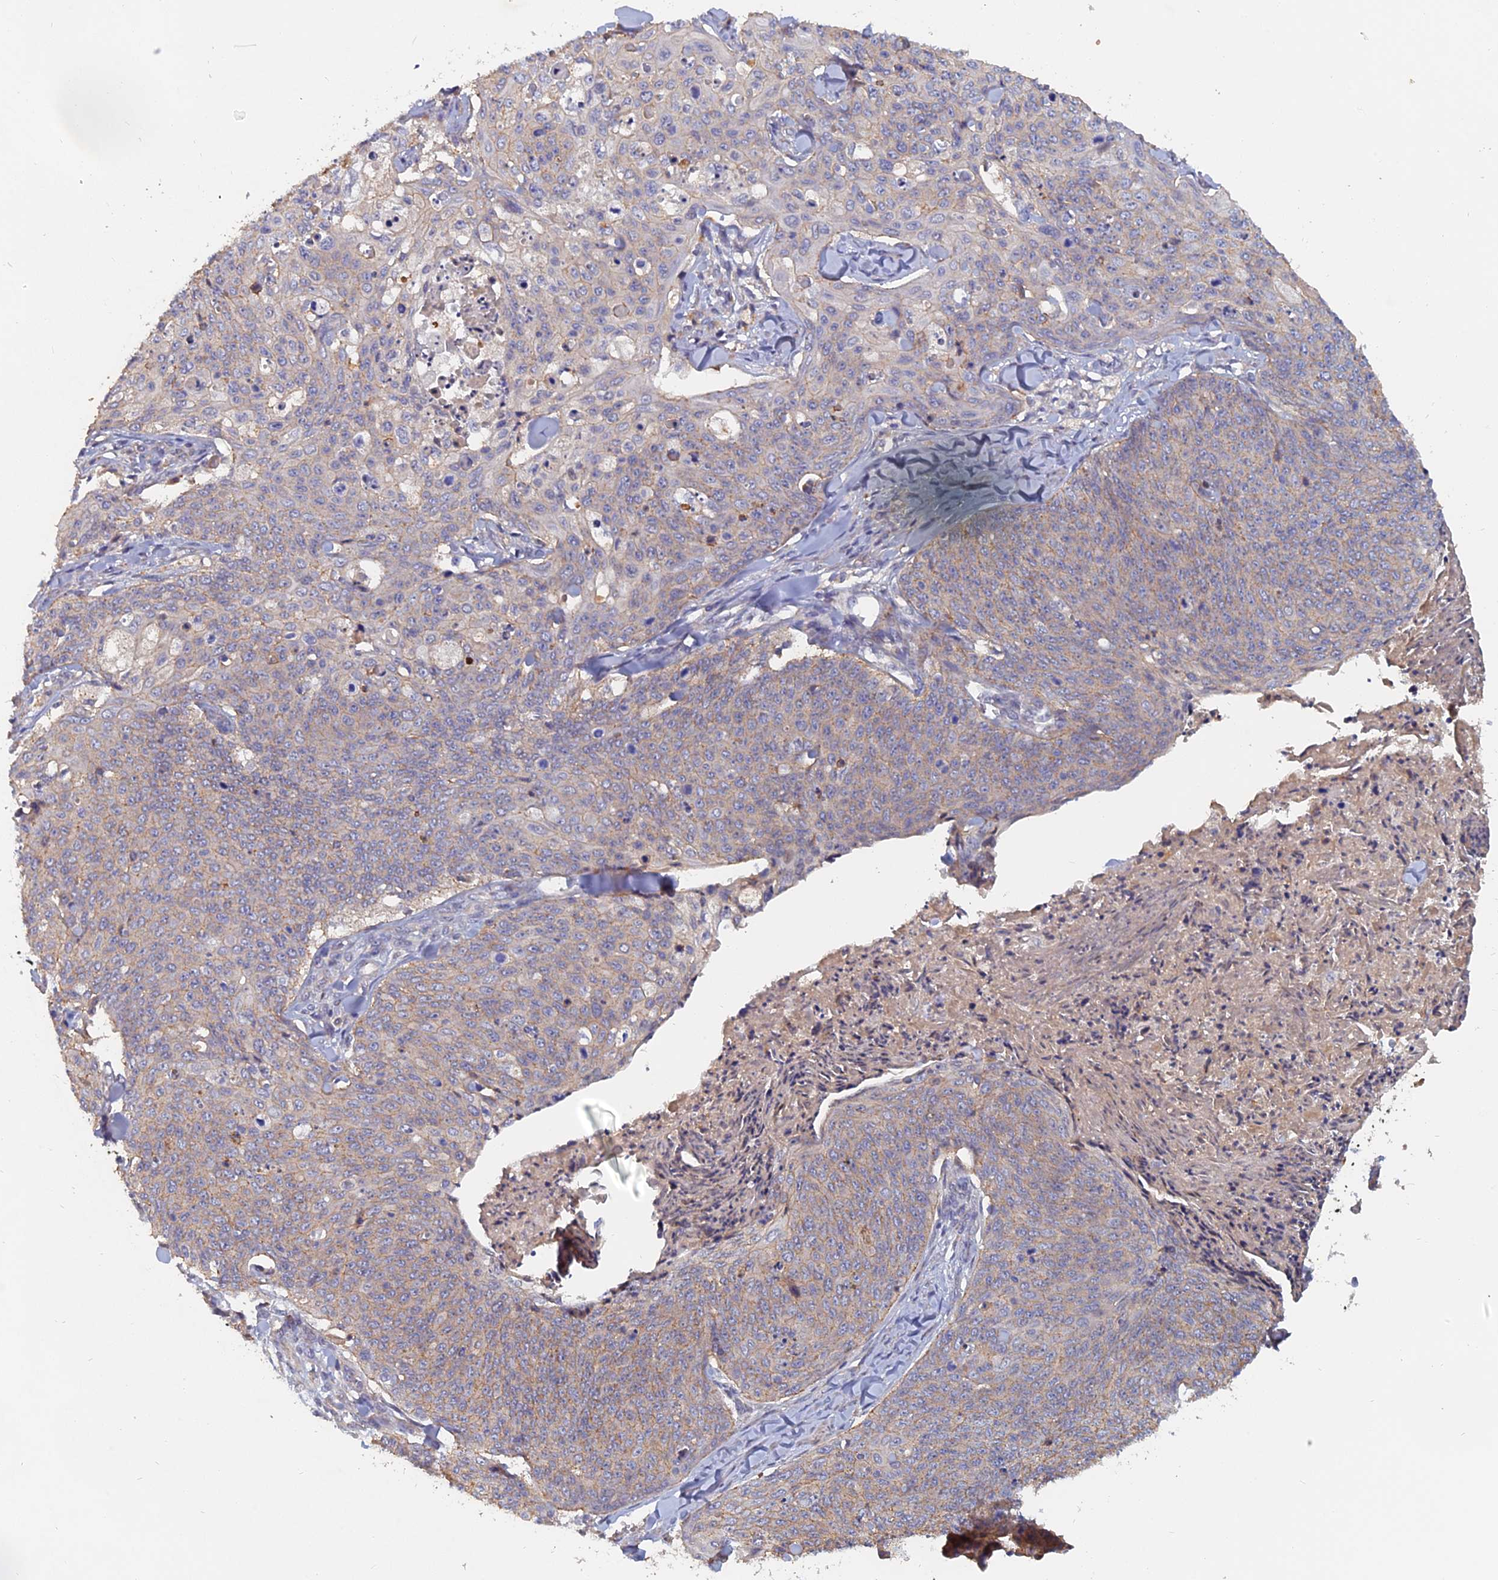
{"staining": {"intensity": "weak", "quantity": "<25%", "location": "cytoplasmic/membranous"}, "tissue": "skin cancer", "cell_type": "Tumor cells", "image_type": "cancer", "snomed": [{"axis": "morphology", "description": "Squamous cell carcinoma, NOS"}, {"axis": "topography", "description": "Skin"}, {"axis": "topography", "description": "Vulva"}], "caption": "Skin squamous cell carcinoma was stained to show a protein in brown. There is no significant positivity in tumor cells.", "gene": "SLC33A1", "patient": {"sex": "female", "age": 85}}